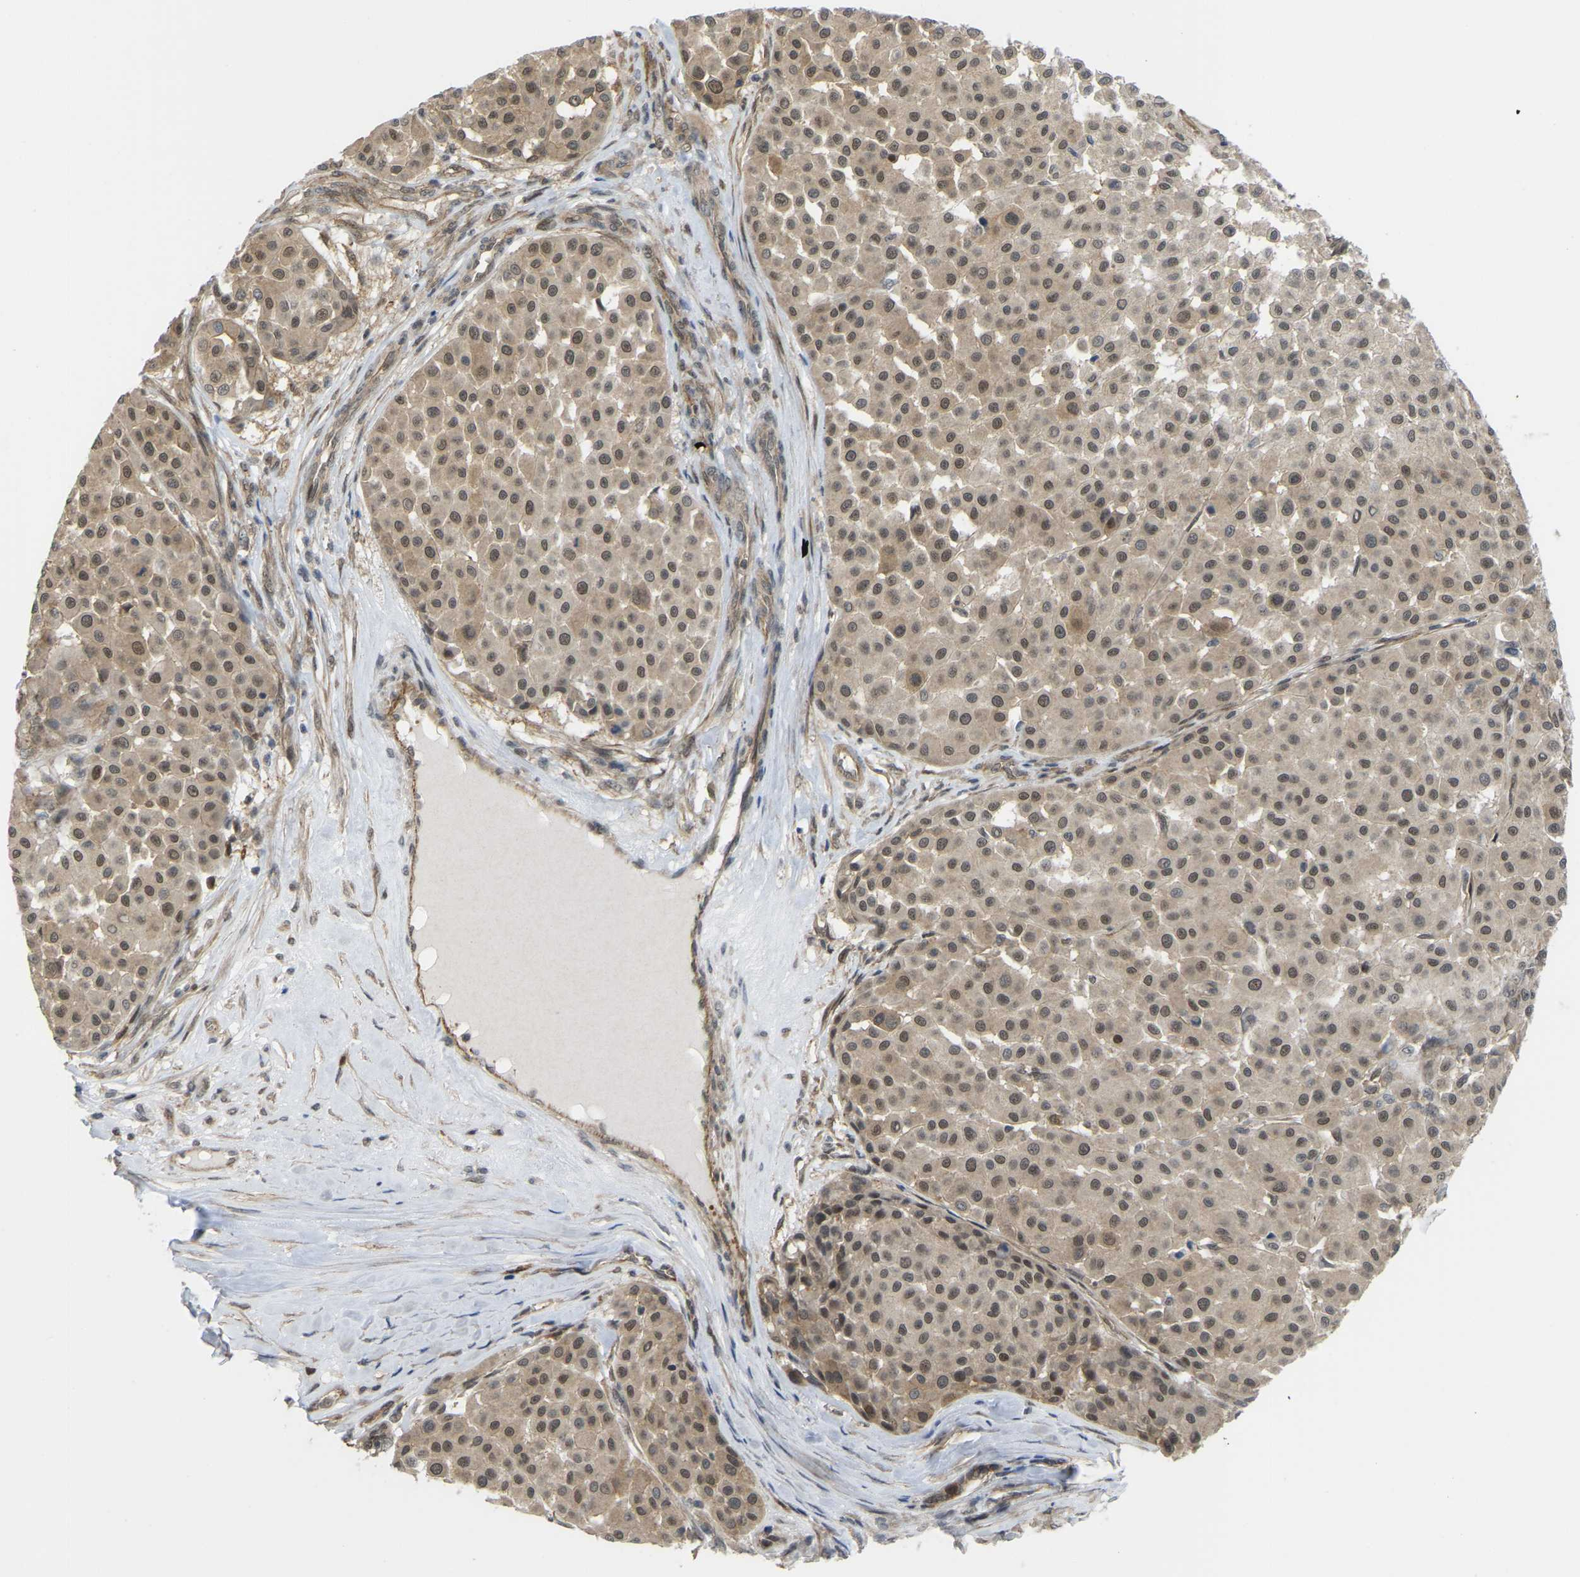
{"staining": {"intensity": "moderate", "quantity": ">75%", "location": "cytoplasmic/membranous,nuclear"}, "tissue": "melanoma", "cell_type": "Tumor cells", "image_type": "cancer", "snomed": [{"axis": "morphology", "description": "Malignant melanoma, Metastatic site"}, {"axis": "topography", "description": "Soft tissue"}], "caption": "Protein expression by IHC displays moderate cytoplasmic/membranous and nuclear positivity in approximately >75% of tumor cells in melanoma.", "gene": "SERPINB5", "patient": {"sex": "male", "age": 41}}